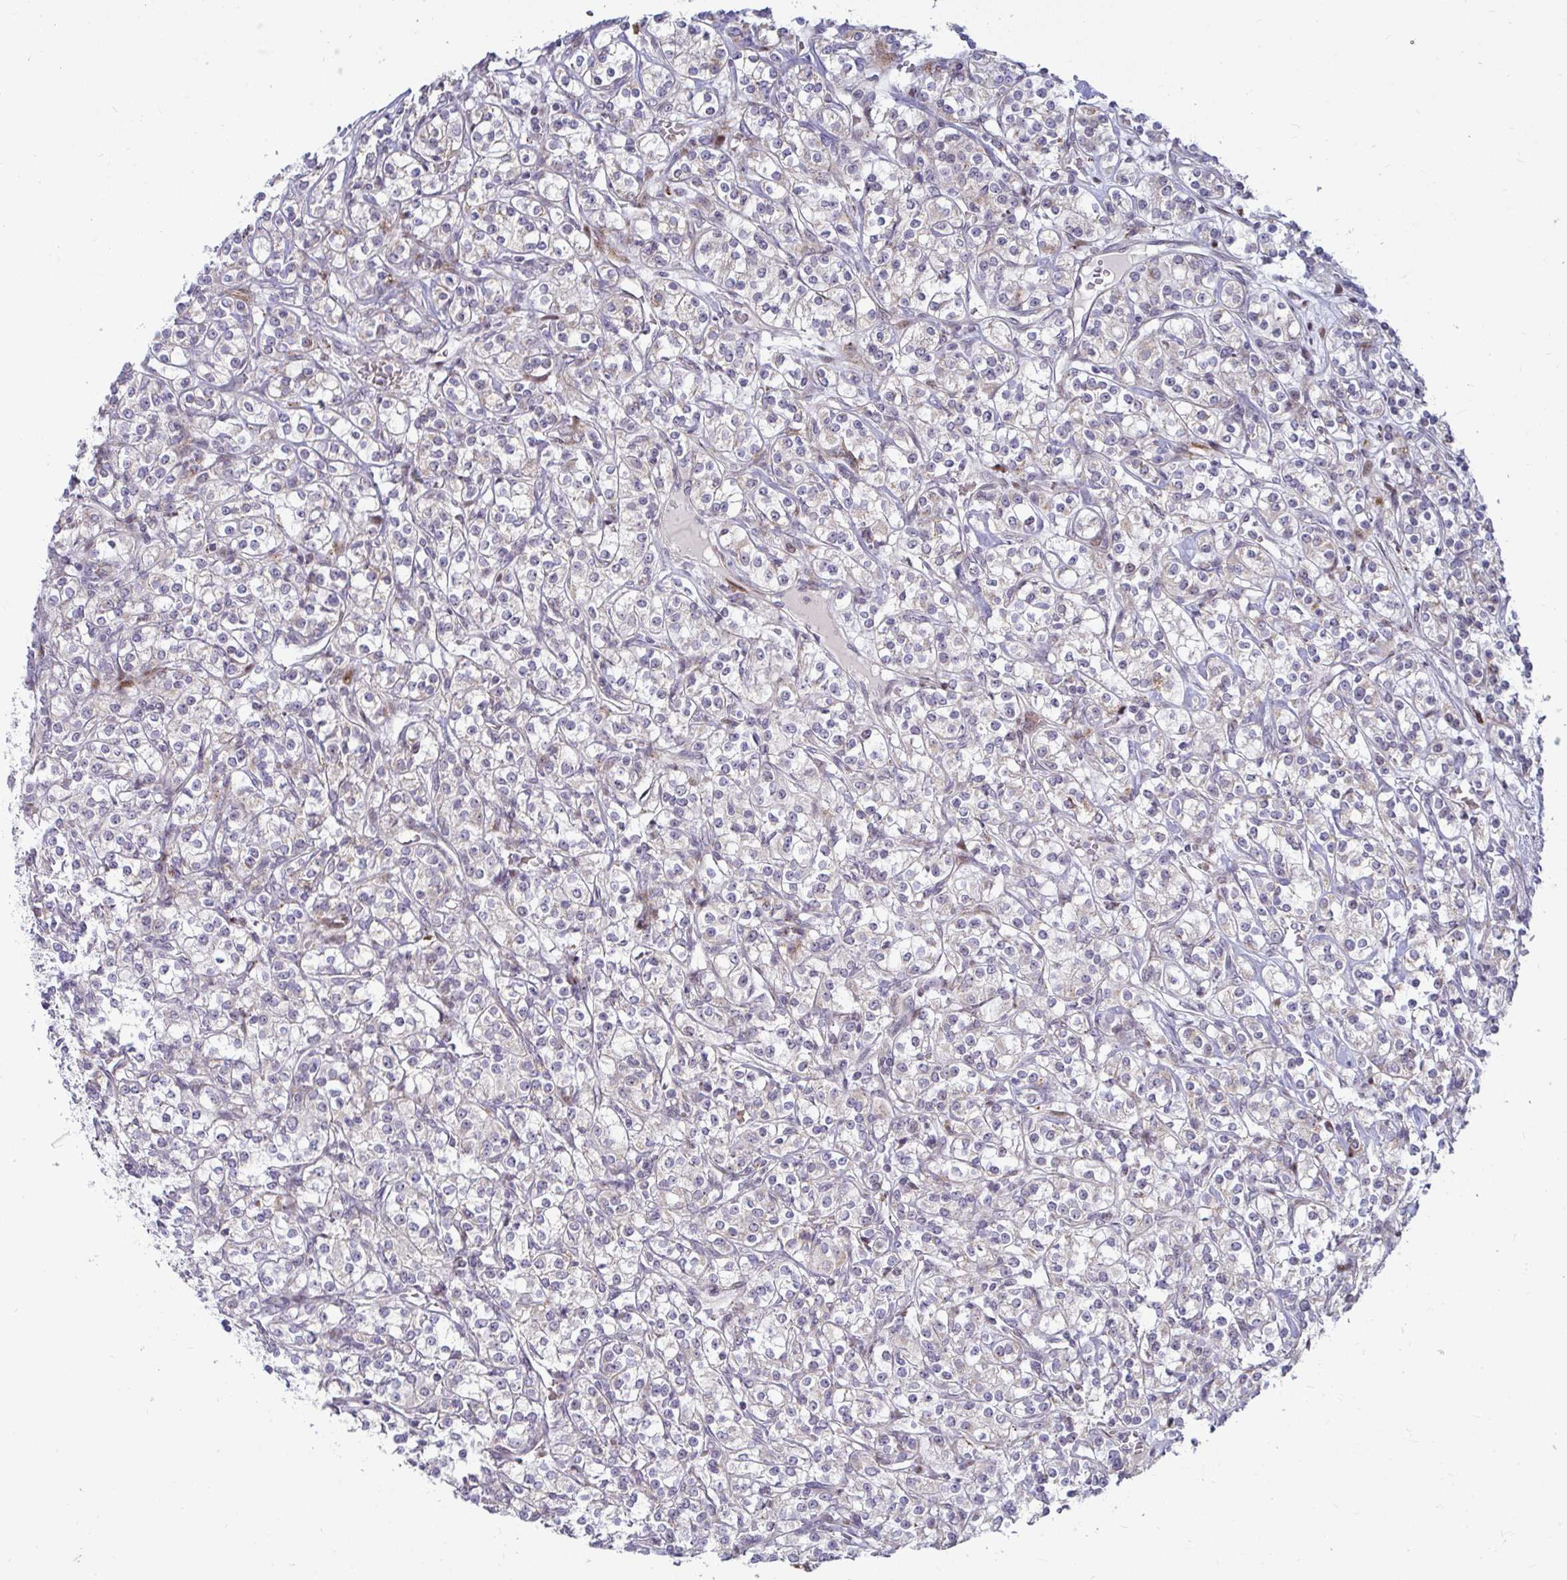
{"staining": {"intensity": "negative", "quantity": "none", "location": "none"}, "tissue": "renal cancer", "cell_type": "Tumor cells", "image_type": "cancer", "snomed": [{"axis": "morphology", "description": "Adenocarcinoma, NOS"}, {"axis": "topography", "description": "Kidney"}], "caption": "The image reveals no significant expression in tumor cells of renal adenocarcinoma.", "gene": "DZIP1", "patient": {"sex": "male", "age": 77}}